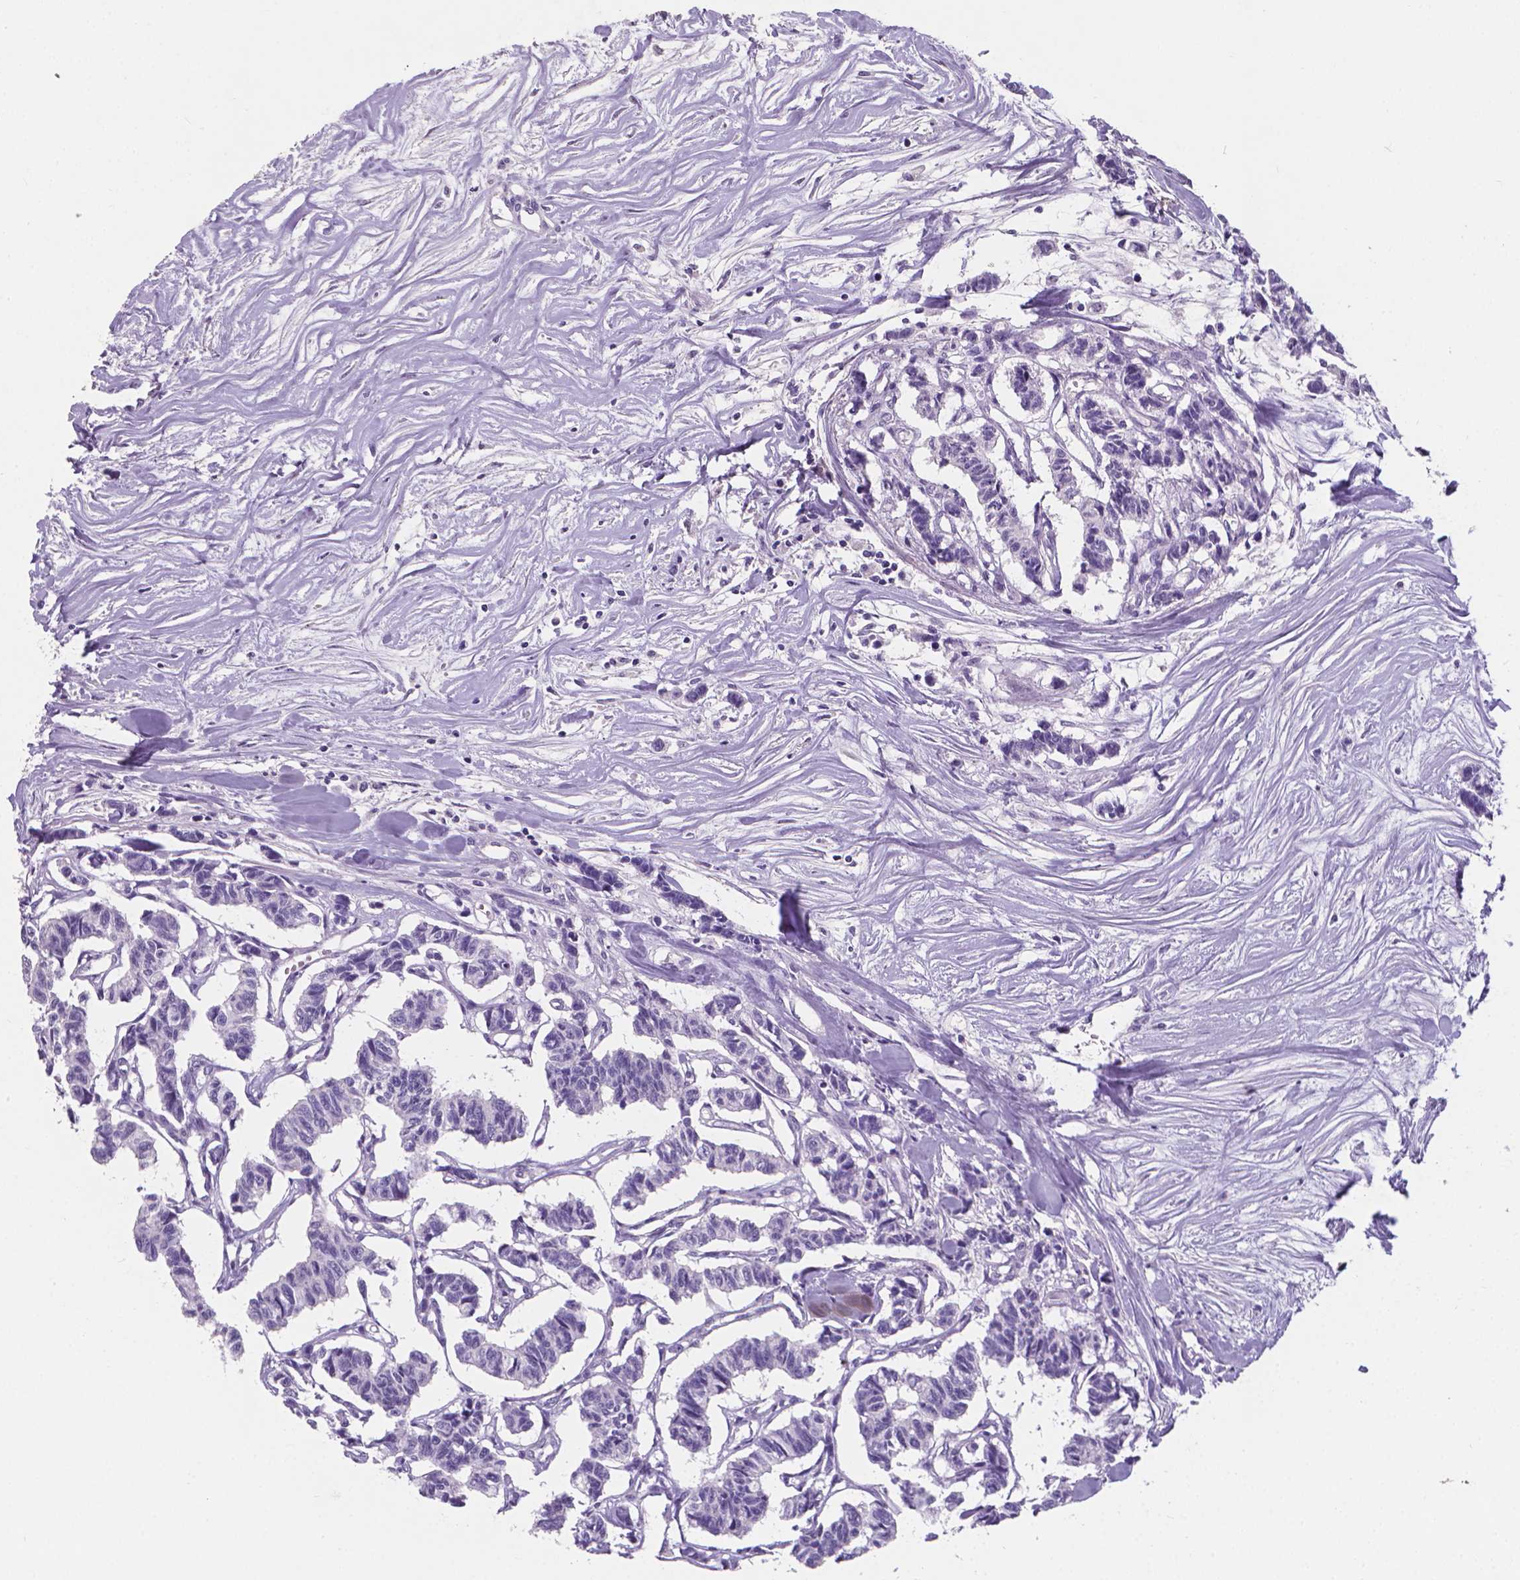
{"staining": {"intensity": "negative", "quantity": "none", "location": "none"}, "tissue": "carcinoid", "cell_type": "Tumor cells", "image_type": "cancer", "snomed": [{"axis": "morphology", "description": "Carcinoid, malignant, NOS"}, {"axis": "topography", "description": "Kidney"}], "caption": "The micrograph reveals no staining of tumor cells in carcinoid (malignant).", "gene": "XPNPEP2", "patient": {"sex": "female", "age": 41}}